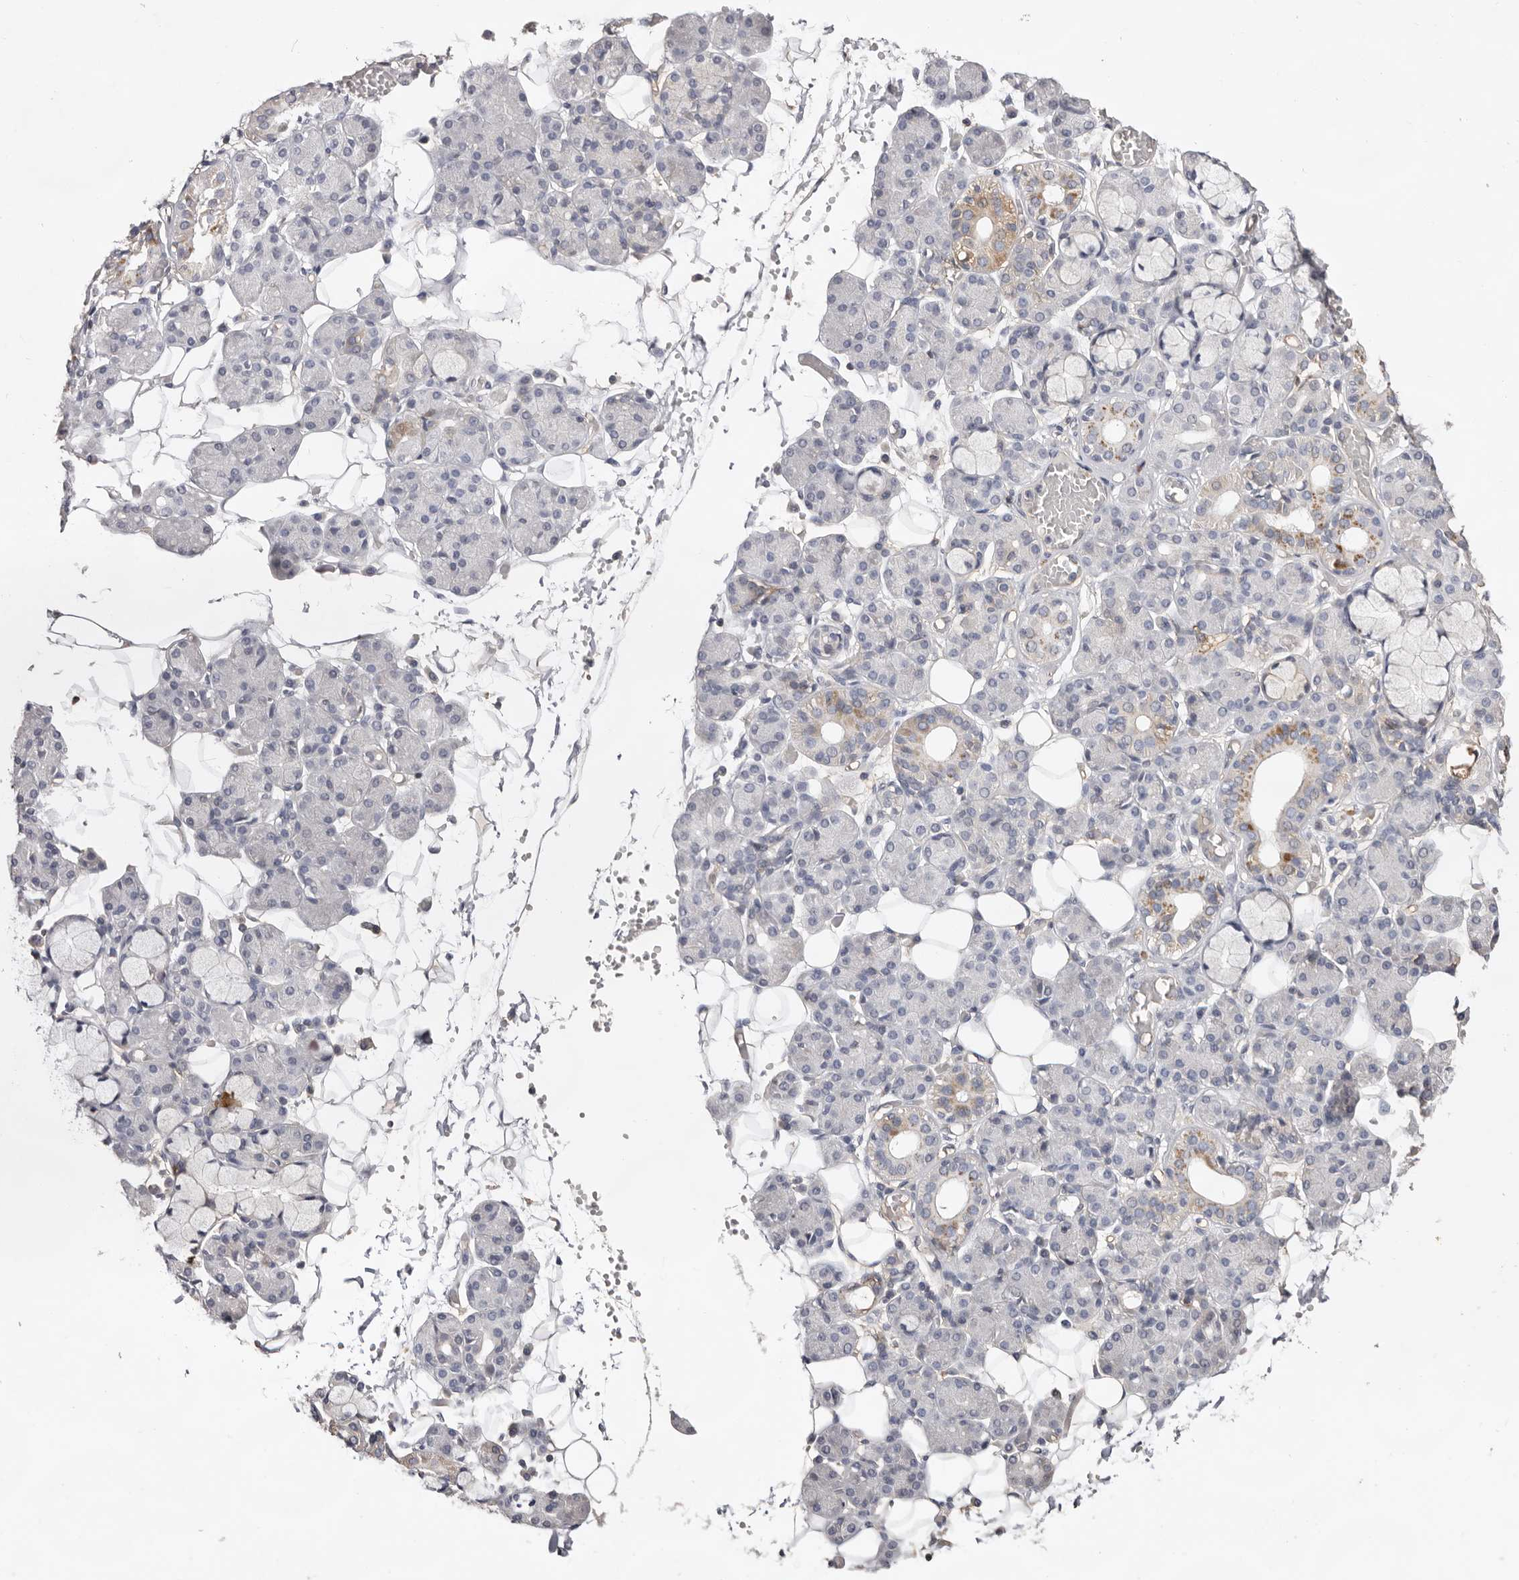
{"staining": {"intensity": "weak", "quantity": "<25%", "location": "cytoplasmic/membranous"}, "tissue": "salivary gland", "cell_type": "Glandular cells", "image_type": "normal", "snomed": [{"axis": "morphology", "description": "Normal tissue, NOS"}, {"axis": "topography", "description": "Salivary gland"}], "caption": "Immunohistochemical staining of benign salivary gland shows no significant staining in glandular cells.", "gene": "MMACHC", "patient": {"sex": "male", "age": 63}}